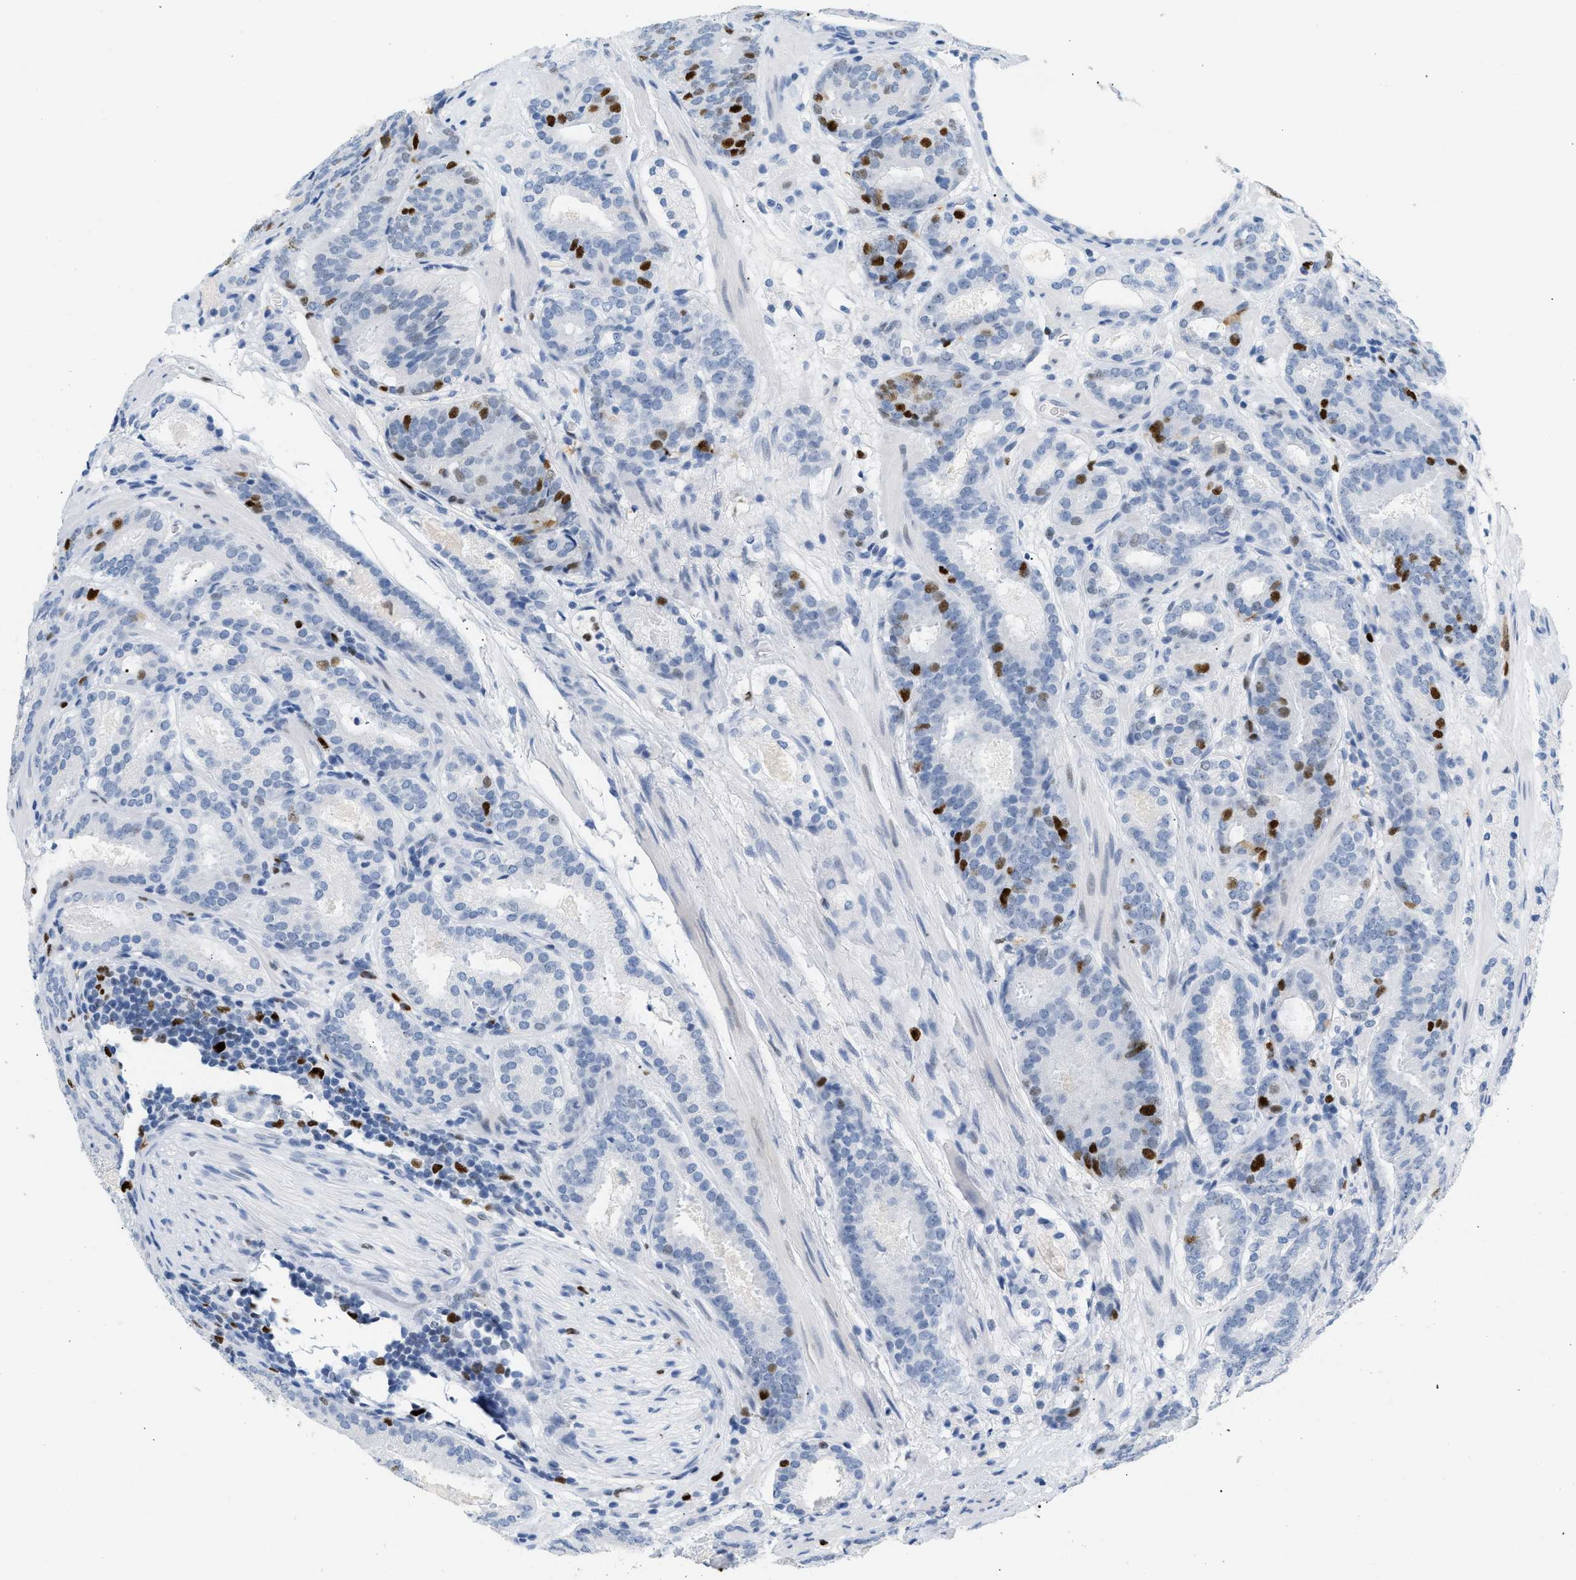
{"staining": {"intensity": "strong", "quantity": "<25%", "location": "nuclear"}, "tissue": "prostate cancer", "cell_type": "Tumor cells", "image_type": "cancer", "snomed": [{"axis": "morphology", "description": "Adenocarcinoma, Low grade"}, {"axis": "topography", "description": "Prostate"}], "caption": "Human adenocarcinoma (low-grade) (prostate) stained for a protein (brown) exhibits strong nuclear positive expression in approximately <25% of tumor cells.", "gene": "MCM7", "patient": {"sex": "male", "age": 69}}